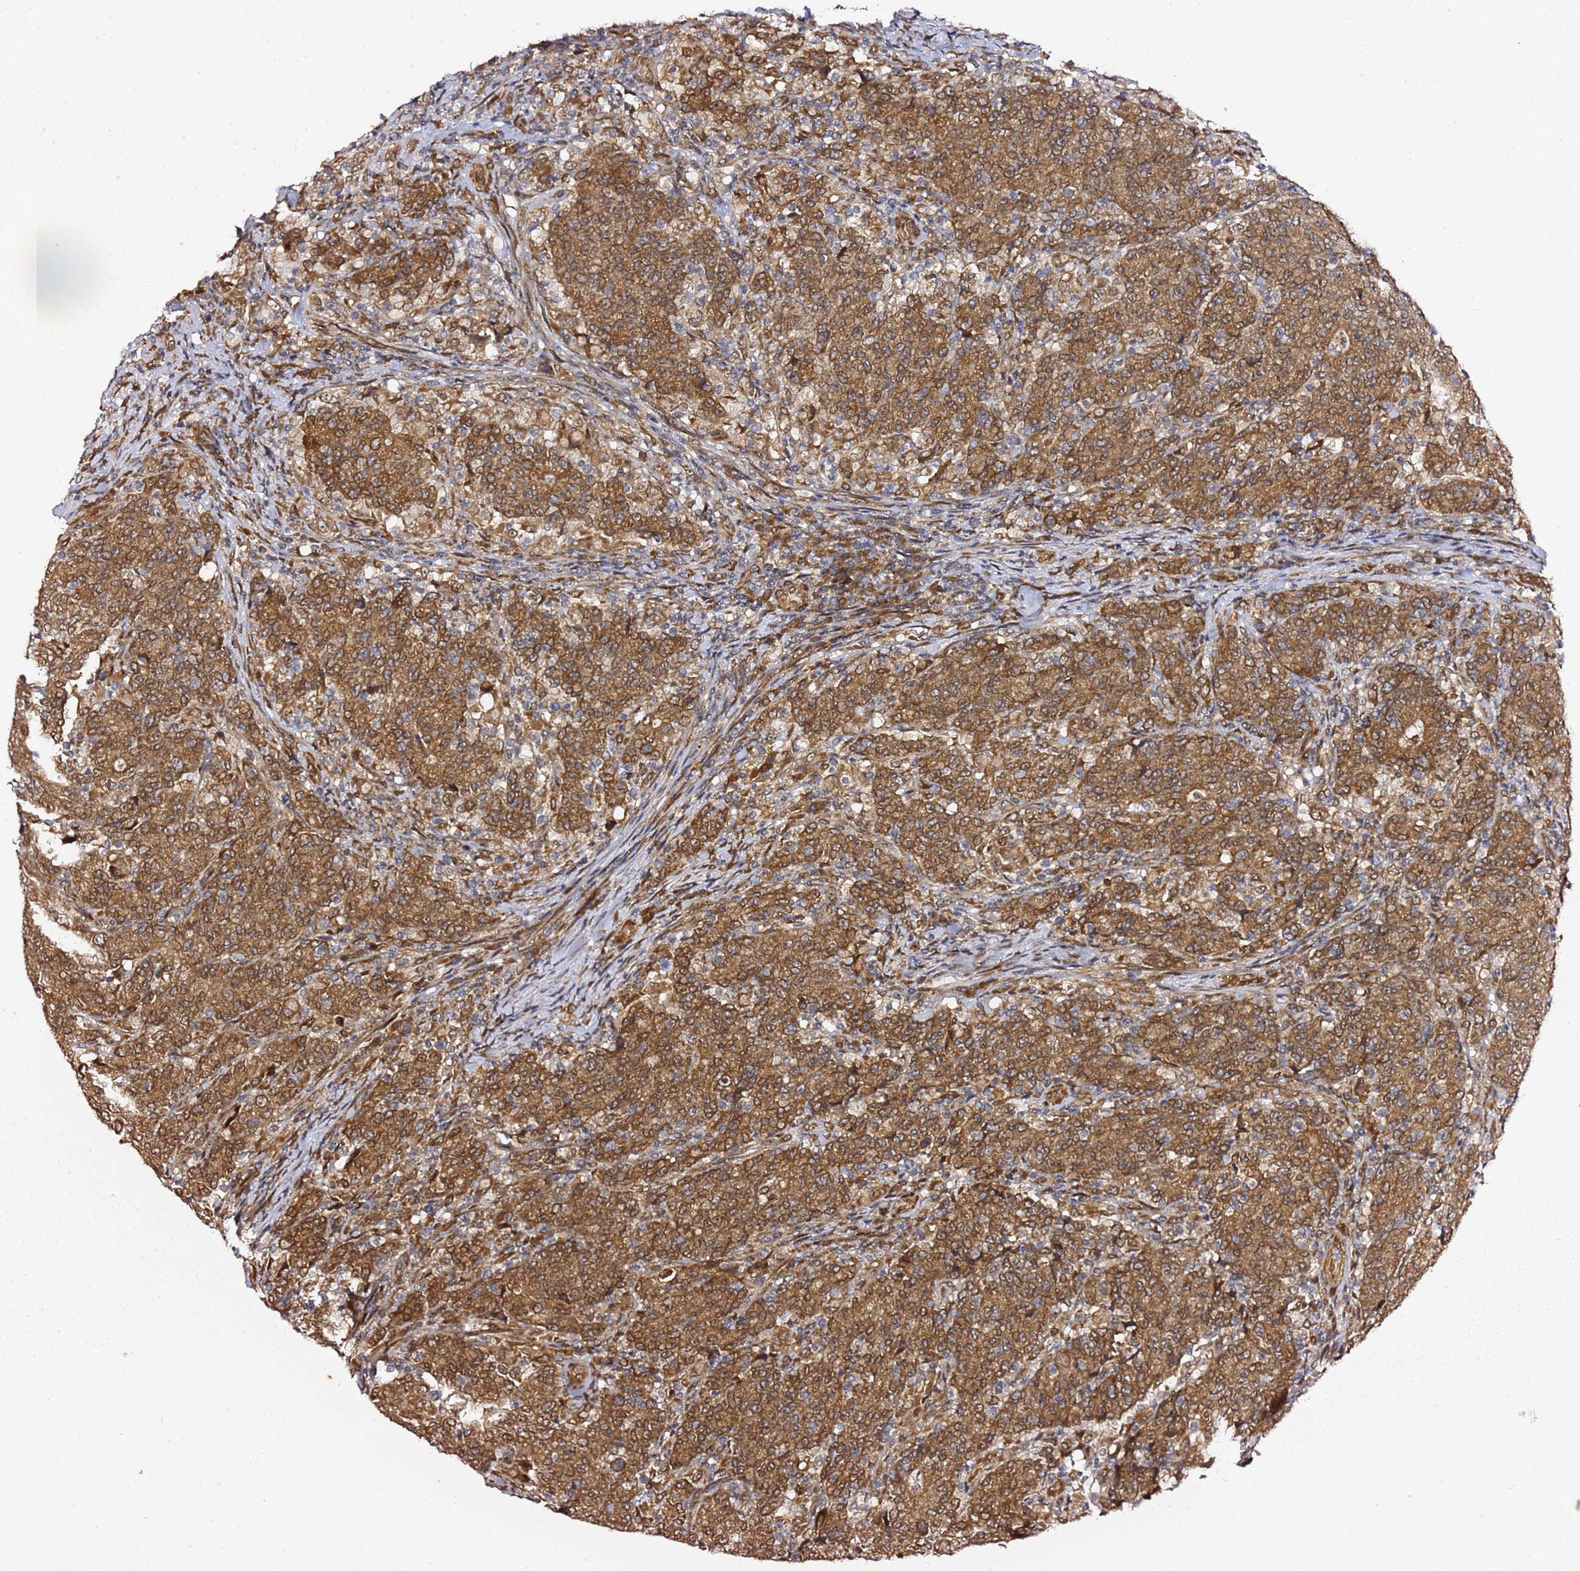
{"staining": {"intensity": "strong", "quantity": ">75%", "location": "cytoplasmic/membranous"}, "tissue": "colorectal cancer", "cell_type": "Tumor cells", "image_type": "cancer", "snomed": [{"axis": "morphology", "description": "Adenocarcinoma, NOS"}, {"axis": "topography", "description": "Colon"}], "caption": "Colorectal cancer stained for a protein (brown) demonstrates strong cytoplasmic/membranous positive expression in approximately >75% of tumor cells.", "gene": "PRKAB2", "patient": {"sex": "female", "age": 75}}